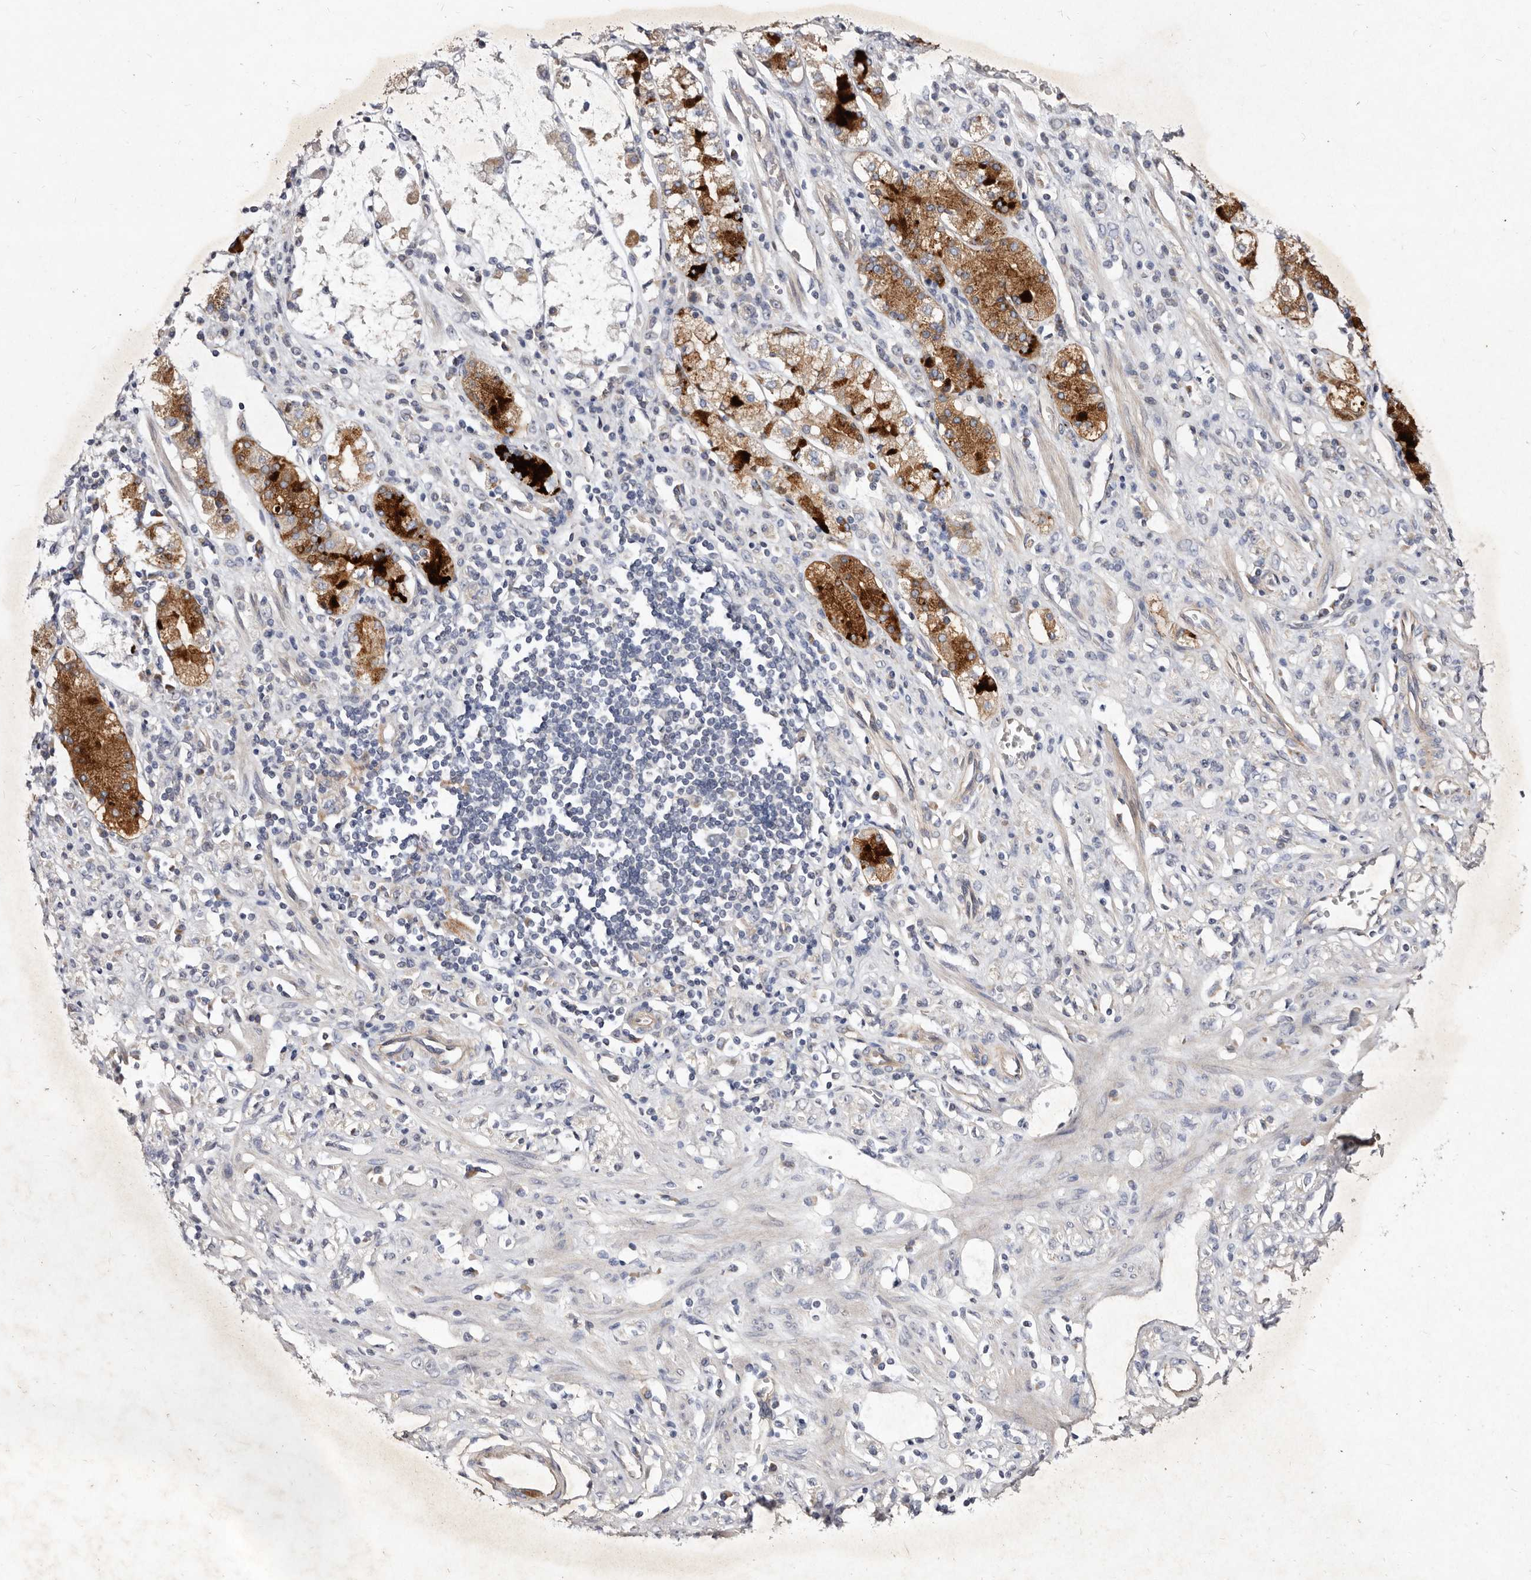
{"staining": {"intensity": "negative", "quantity": "none", "location": "none"}, "tissue": "stomach cancer", "cell_type": "Tumor cells", "image_type": "cancer", "snomed": [{"axis": "morphology", "description": "Normal tissue, NOS"}, {"axis": "morphology", "description": "Adenocarcinoma, NOS"}, {"axis": "topography", "description": "Stomach"}], "caption": "Tumor cells show no significant positivity in adenocarcinoma (stomach). (IHC, brightfield microscopy, high magnification).", "gene": "SLC25A20", "patient": {"sex": "male", "age": 82}}